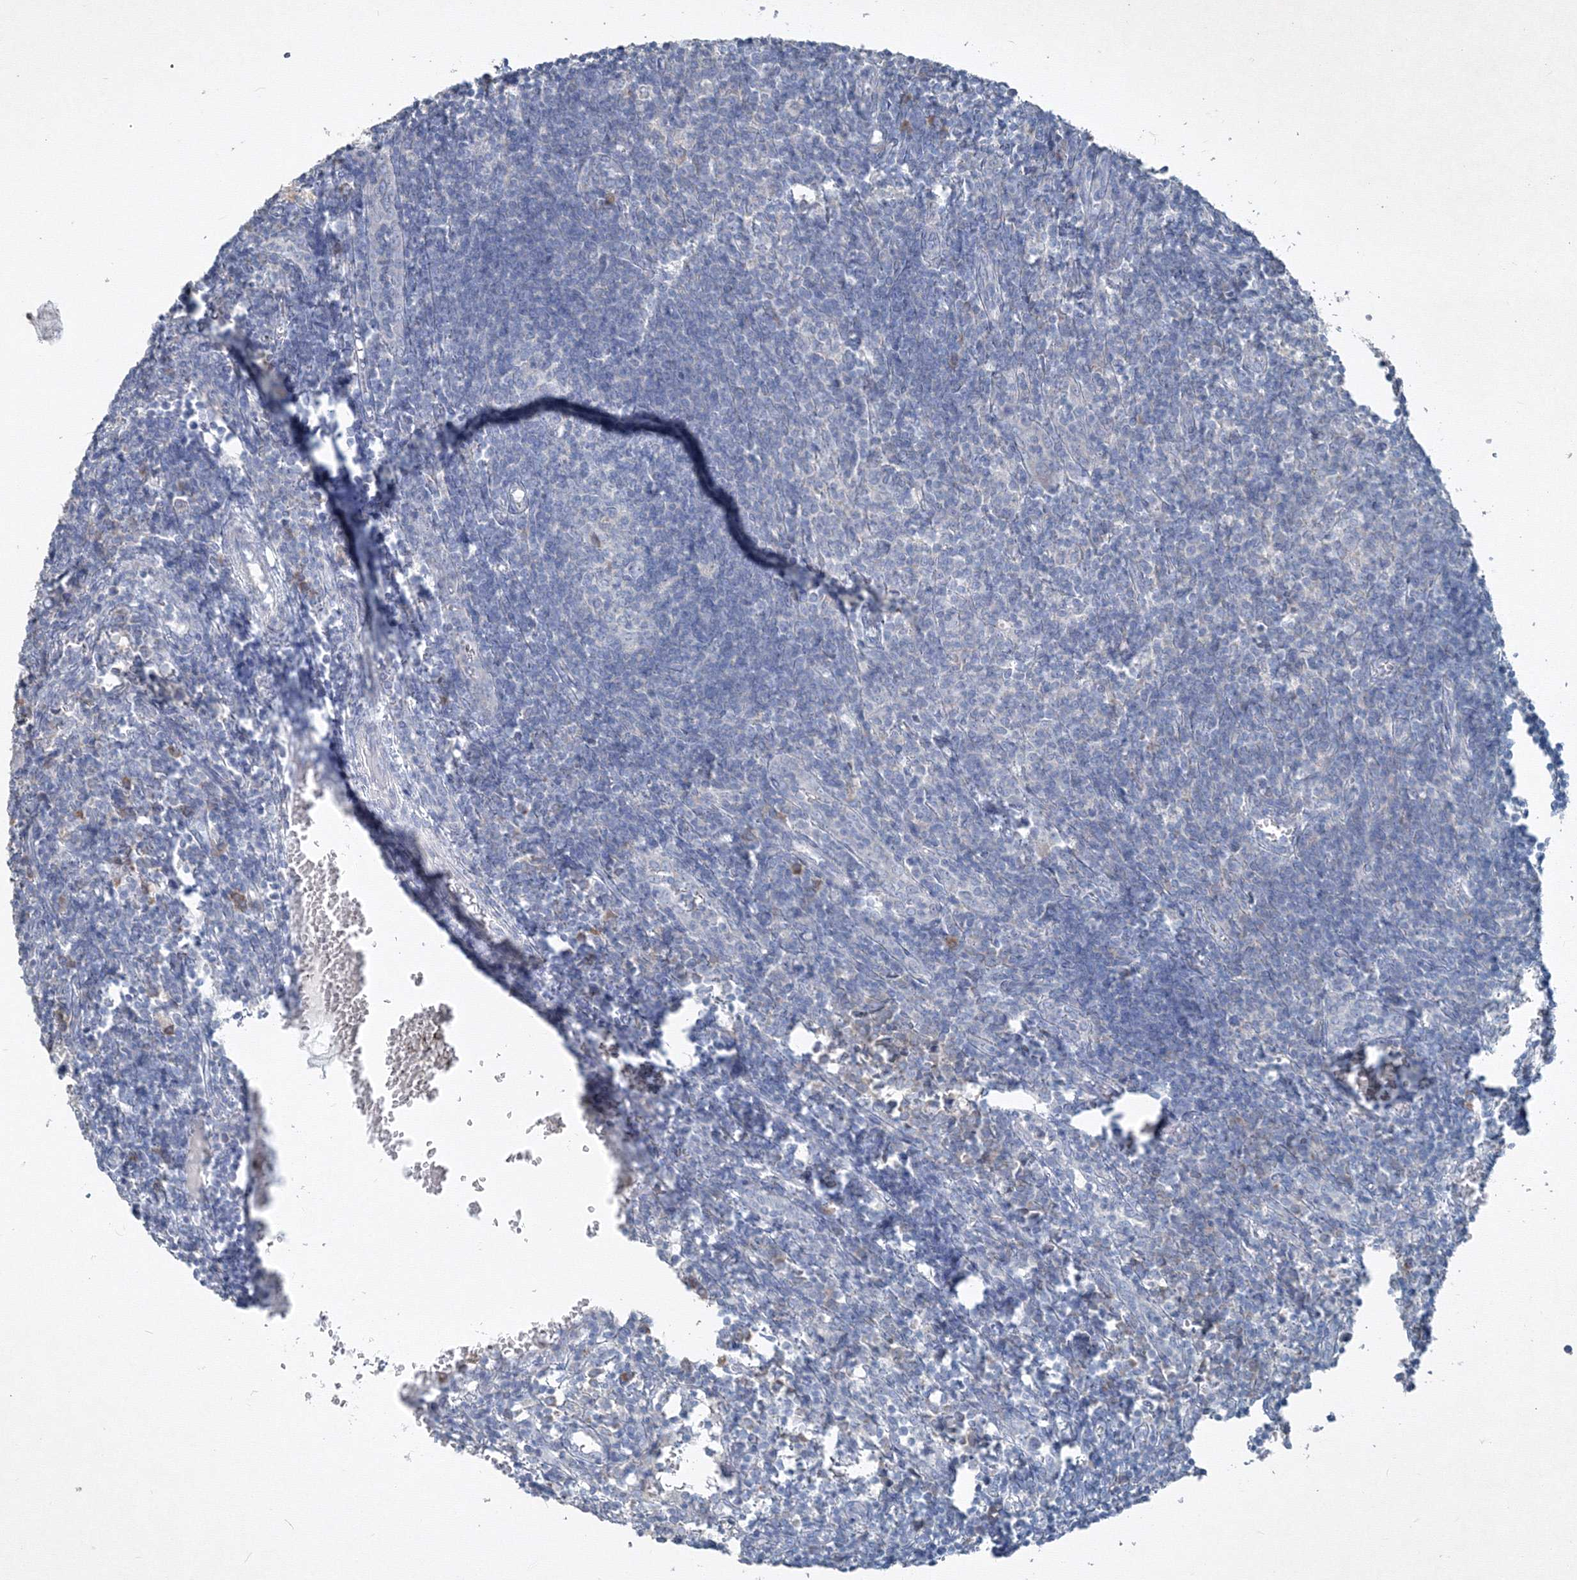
{"staining": {"intensity": "negative", "quantity": "none", "location": "none"}, "tissue": "lymph node", "cell_type": "Germinal center cells", "image_type": "normal", "snomed": [{"axis": "morphology", "description": "Normal tissue, NOS"}, {"axis": "morphology", "description": "Malignant melanoma, Metastatic site"}, {"axis": "topography", "description": "Lymph node"}], "caption": "This image is of normal lymph node stained with immunohistochemistry (IHC) to label a protein in brown with the nuclei are counter-stained blue. There is no positivity in germinal center cells. (DAB immunohistochemistry visualized using brightfield microscopy, high magnification).", "gene": "IFNAR1", "patient": {"sex": "male", "age": 41}}